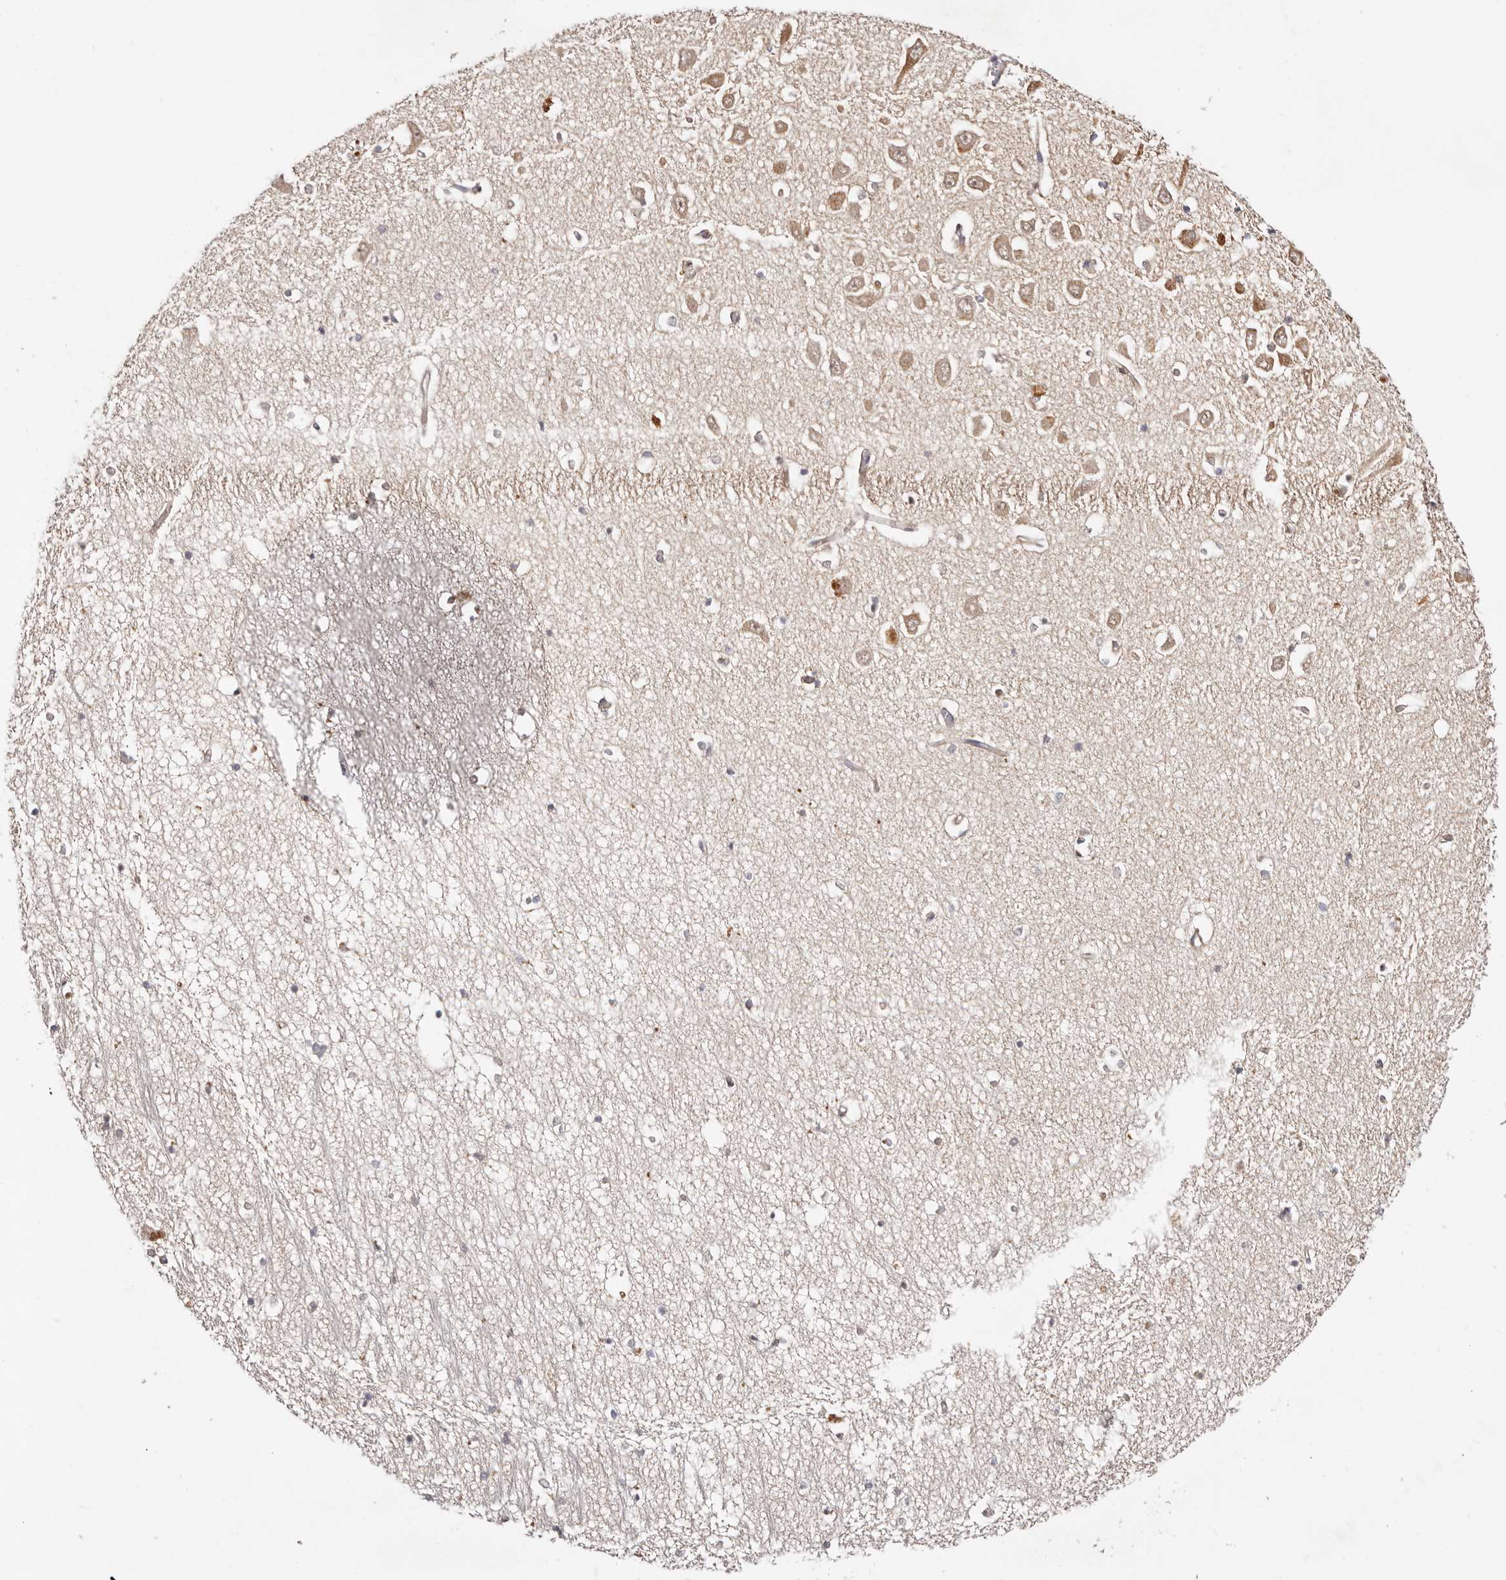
{"staining": {"intensity": "negative", "quantity": "none", "location": "none"}, "tissue": "hippocampus", "cell_type": "Glial cells", "image_type": "normal", "snomed": [{"axis": "morphology", "description": "Normal tissue, NOS"}, {"axis": "topography", "description": "Hippocampus"}], "caption": "Photomicrograph shows no significant protein staining in glial cells of unremarkable hippocampus. The staining is performed using DAB (3,3'-diaminobenzidine) brown chromogen with nuclei counter-stained in using hematoxylin.", "gene": "BCL2L15", "patient": {"sex": "male", "age": 70}}